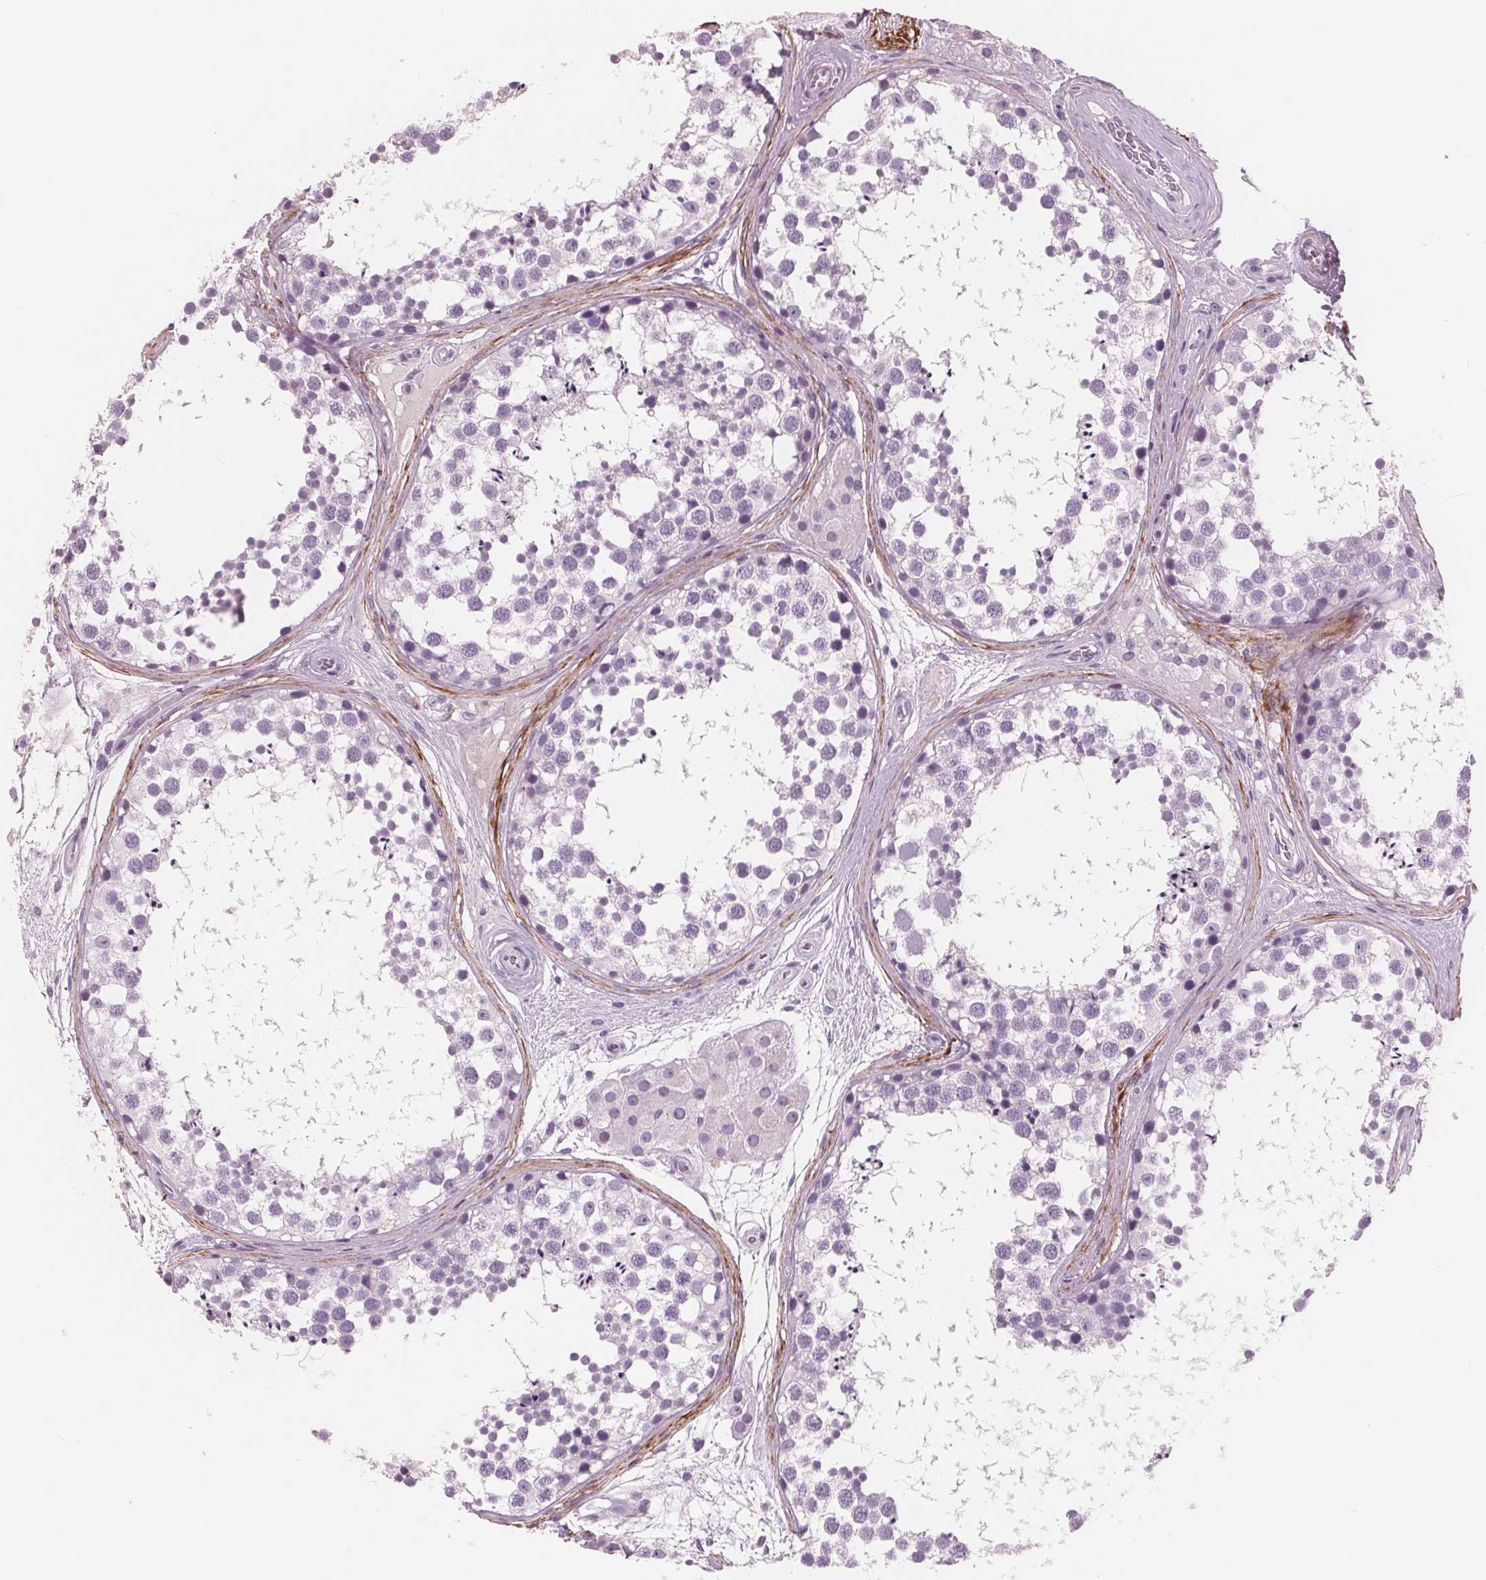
{"staining": {"intensity": "negative", "quantity": "none", "location": "none"}, "tissue": "testis", "cell_type": "Cells in seminiferous ducts", "image_type": "normal", "snomed": [{"axis": "morphology", "description": "Normal tissue, NOS"}, {"axis": "morphology", "description": "Seminoma, NOS"}, {"axis": "topography", "description": "Testis"}], "caption": "Protein analysis of normal testis shows no significant positivity in cells in seminiferous ducts. (Stains: DAB (3,3'-diaminobenzidine) immunohistochemistry with hematoxylin counter stain, Microscopy: brightfield microscopy at high magnification).", "gene": "AMBP", "patient": {"sex": "male", "age": 65}}